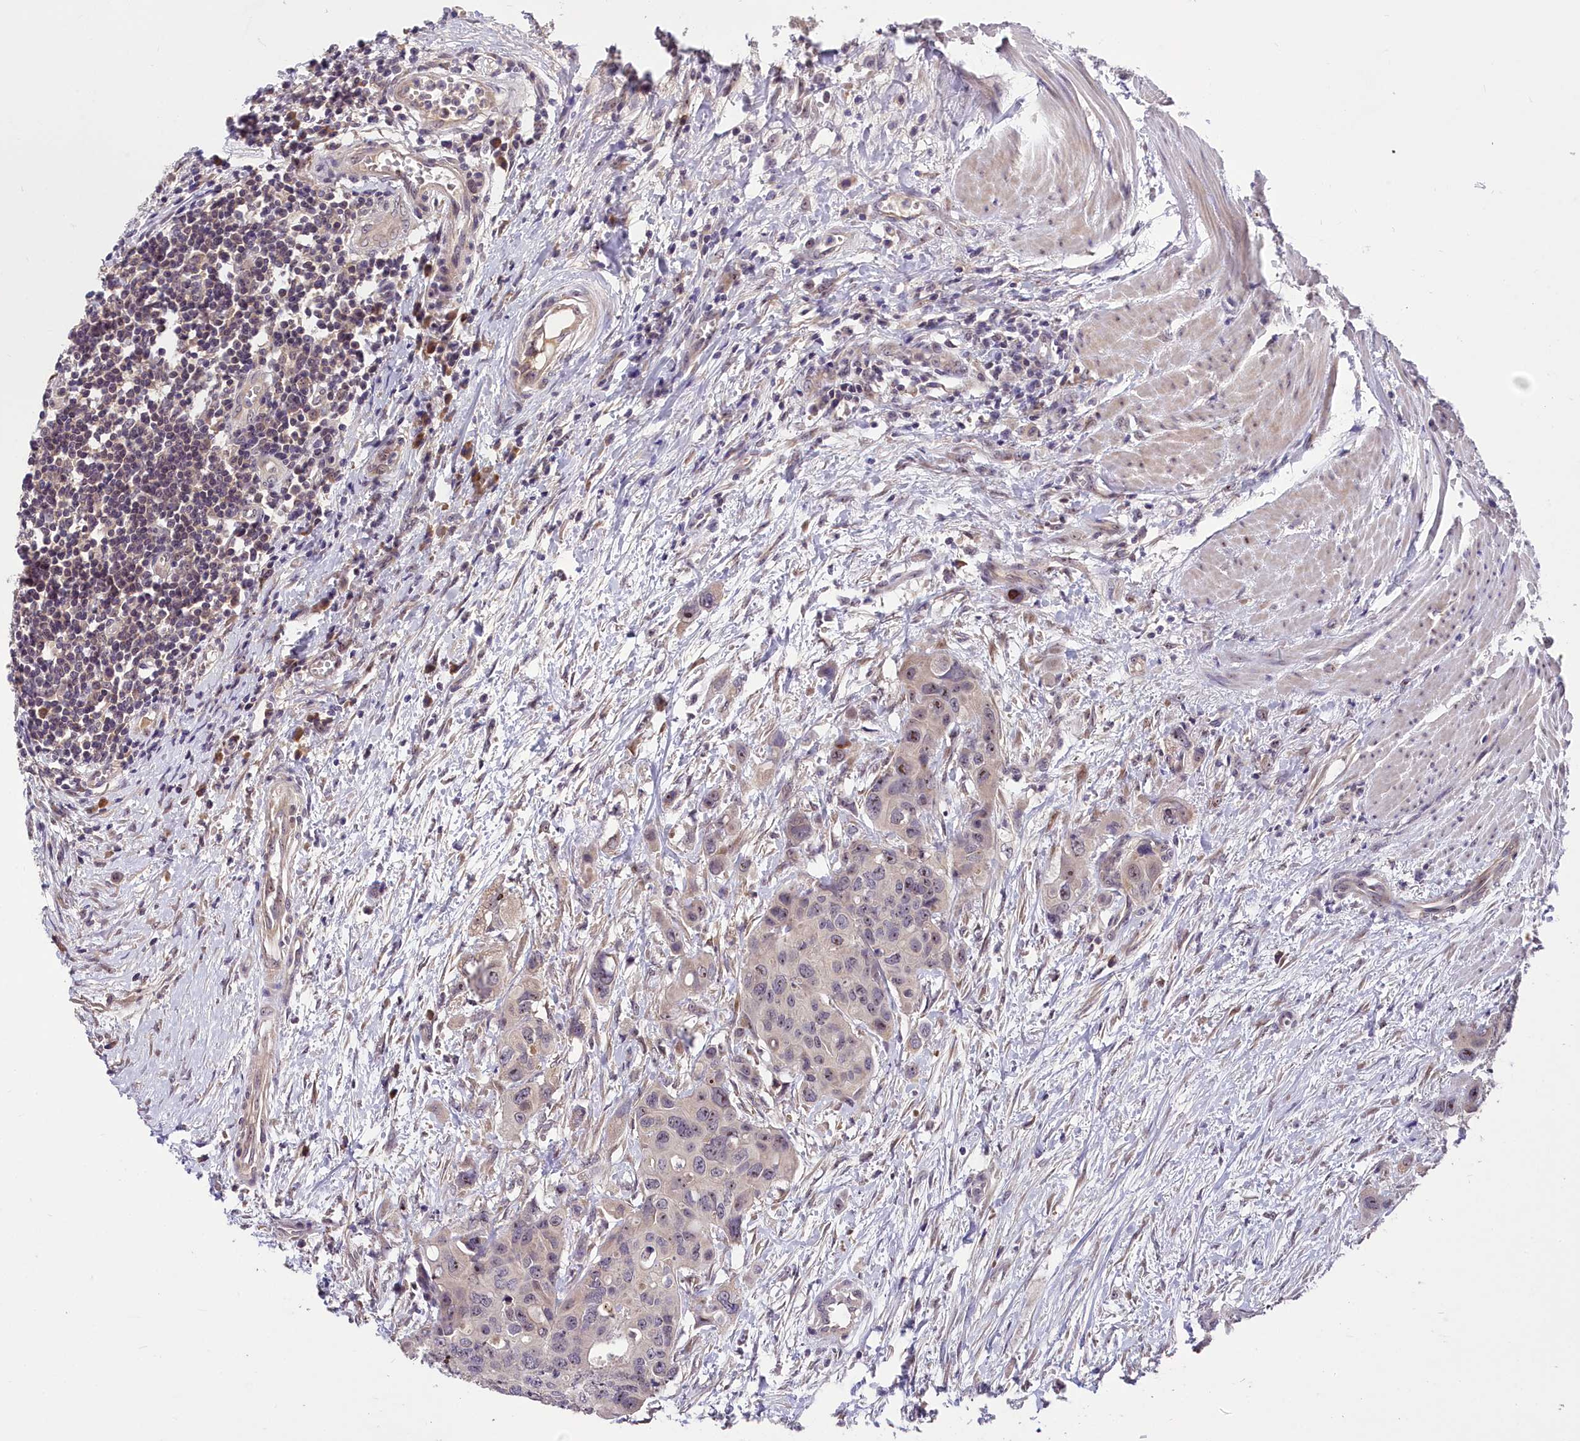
{"staining": {"intensity": "moderate", "quantity": "<25%", "location": "nuclear"}, "tissue": "colorectal cancer", "cell_type": "Tumor cells", "image_type": "cancer", "snomed": [{"axis": "morphology", "description": "Adenocarcinoma, NOS"}, {"axis": "topography", "description": "Colon"}], "caption": "The micrograph exhibits staining of colorectal cancer, revealing moderate nuclear protein staining (brown color) within tumor cells. The staining was performed using DAB (3,3'-diaminobenzidine) to visualize the protein expression in brown, while the nuclei were stained in blue with hematoxylin (Magnification: 20x).", "gene": "ZNF333", "patient": {"sex": "male", "age": 77}}